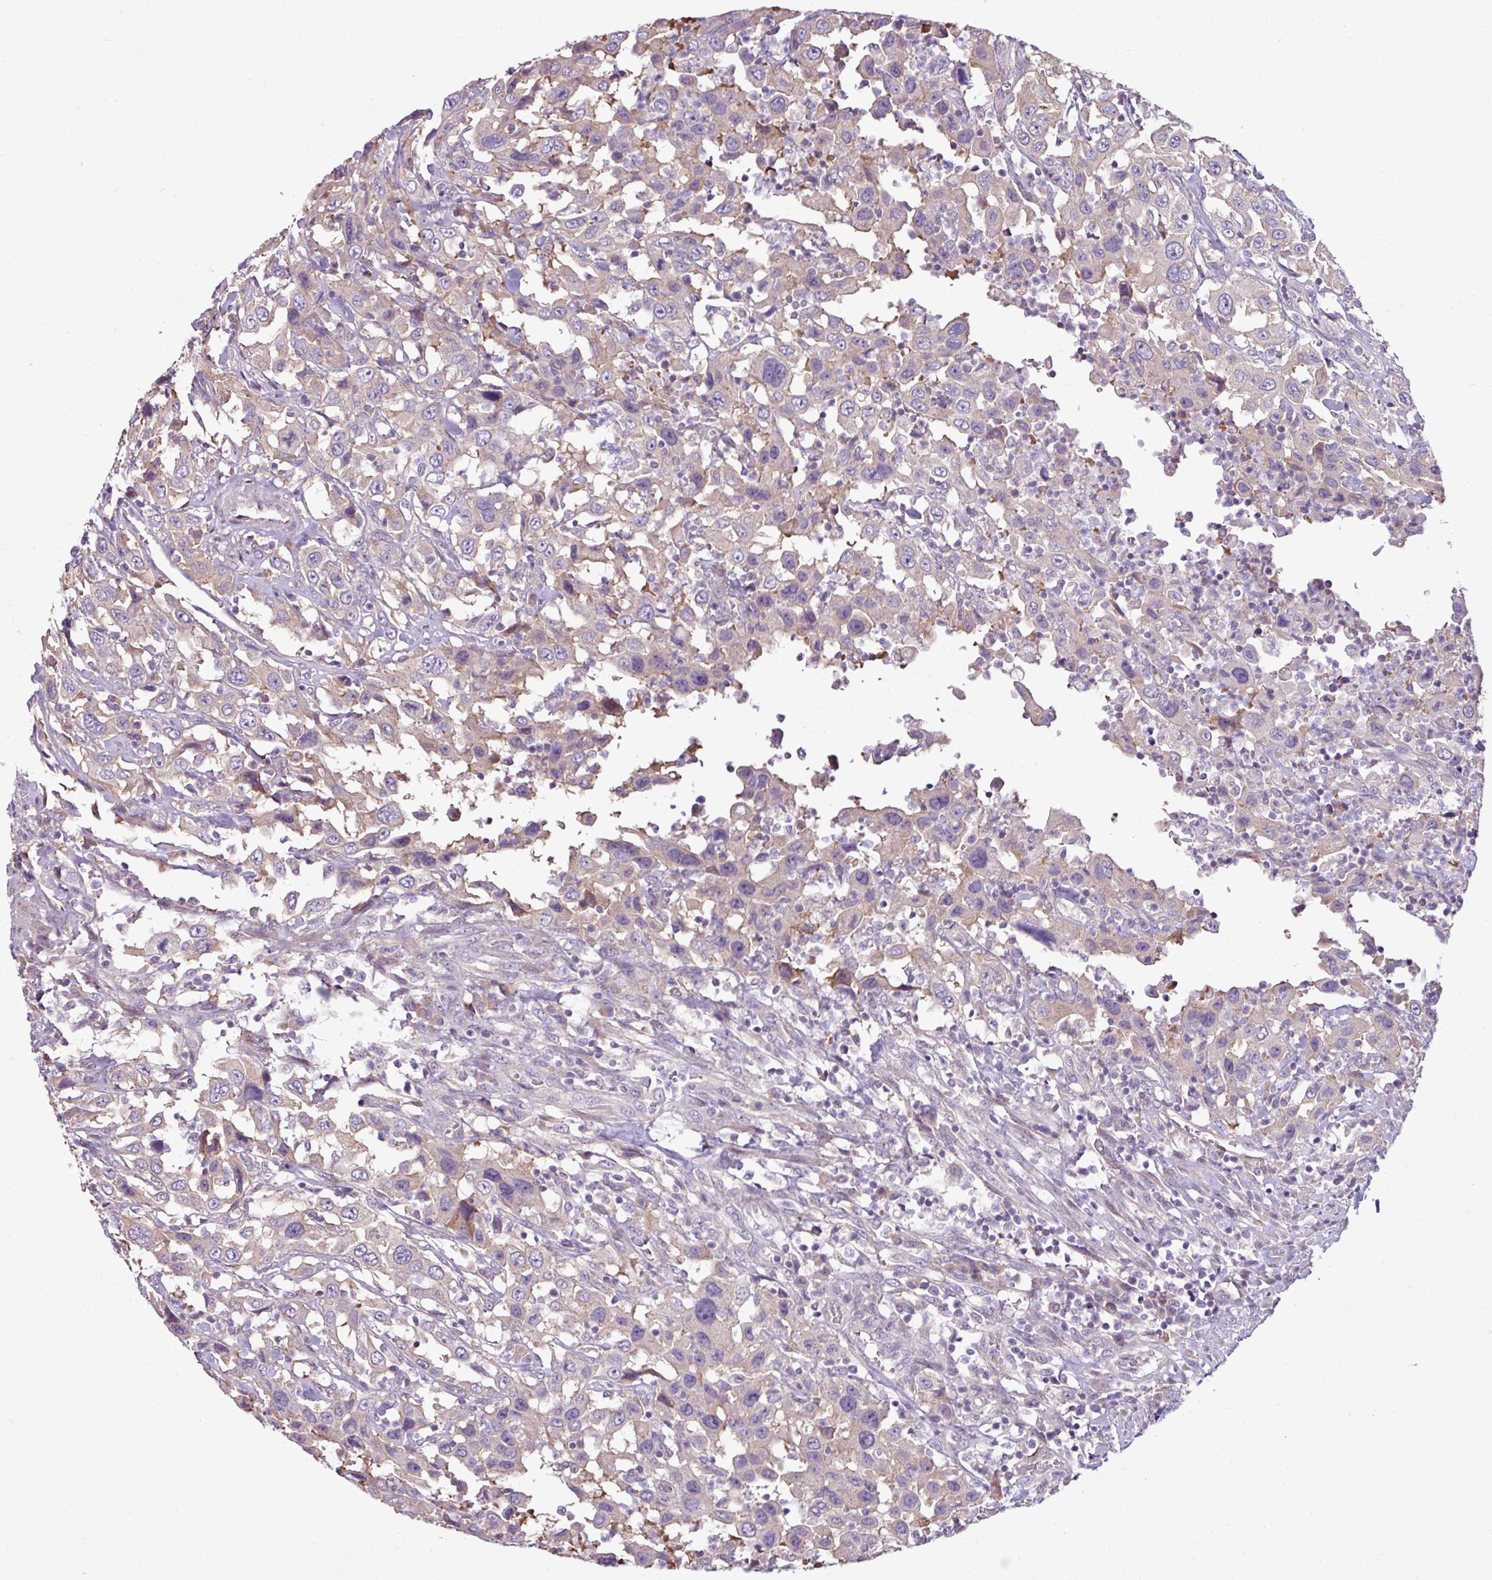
{"staining": {"intensity": "weak", "quantity": "25%-75%", "location": "cytoplasmic/membranous"}, "tissue": "urothelial cancer", "cell_type": "Tumor cells", "image_type": "cancer", "snomed": [{"axis": "morphology", "description": "Urothelial carcinoma, High grade"}, {"axis": "topography", "description": "Urinary bladder"}], "caption": "Protein expression analysis of human urothelial cancer reveals weak cytoplasmic/membranous expression in approximately 25%-75% of tumor cells.", "gene": "AGAP5", "patient": {"sex": "male", "age": 61}}